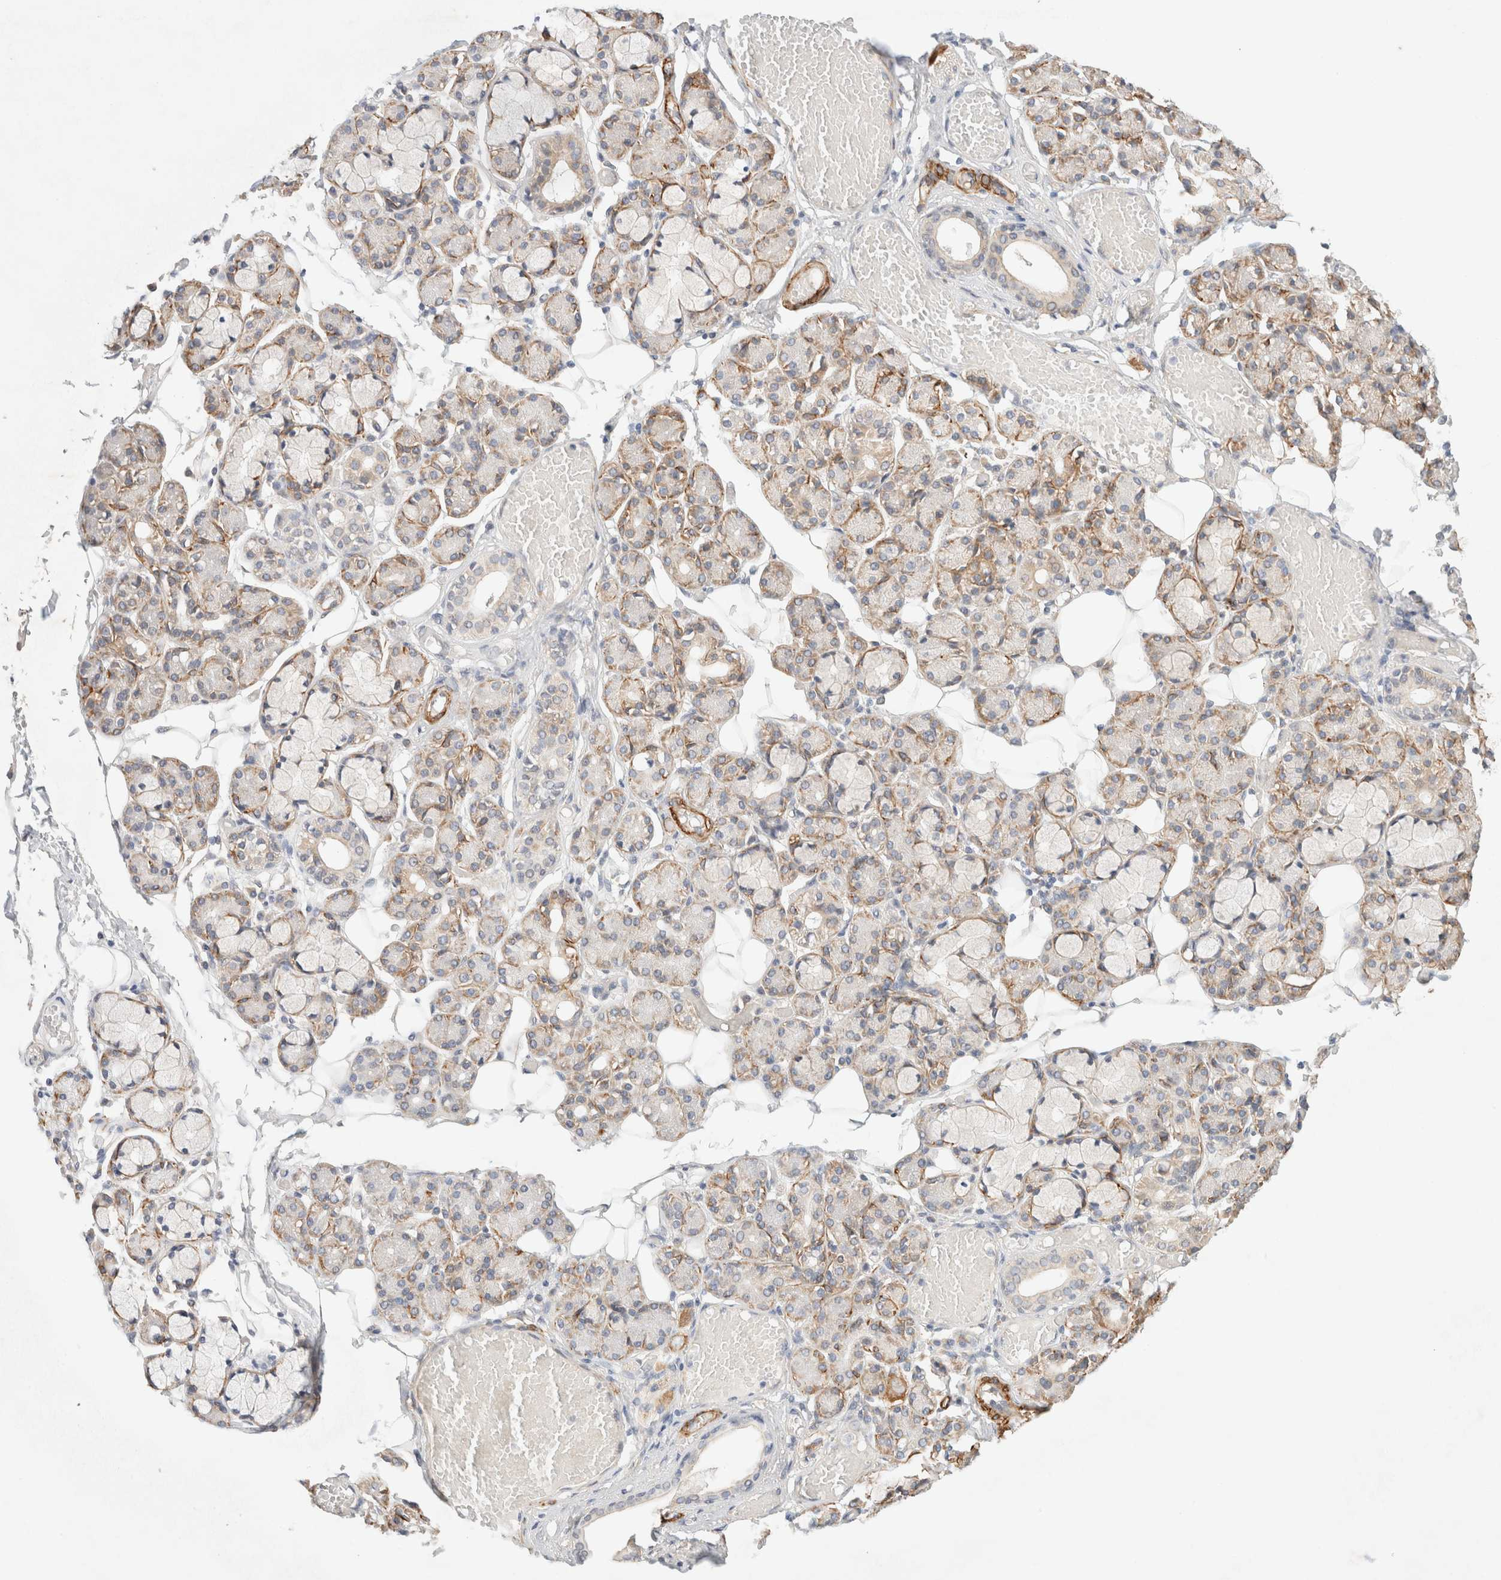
{"staining": {"intensity": "moderate", "quantity": "<25%", "location": "cytoplasmic/membranous"}, "tissue": "salivary gland", "cell_type": "Glandular cells", "image_type": "normal", "snomed": [{"axis": "morphology", "description": "Normal tissue, NOS"}, {"axis": "topography", "description": "Salivary gland"}], "caption": "This is an image of immunohistochemistry staining of normal salivary gland, which shows moderate staining in the cytoplasmic/membranous of glandular cells.", "gene": "RRP15", "patient": {"sex": "male", "age": 63}}